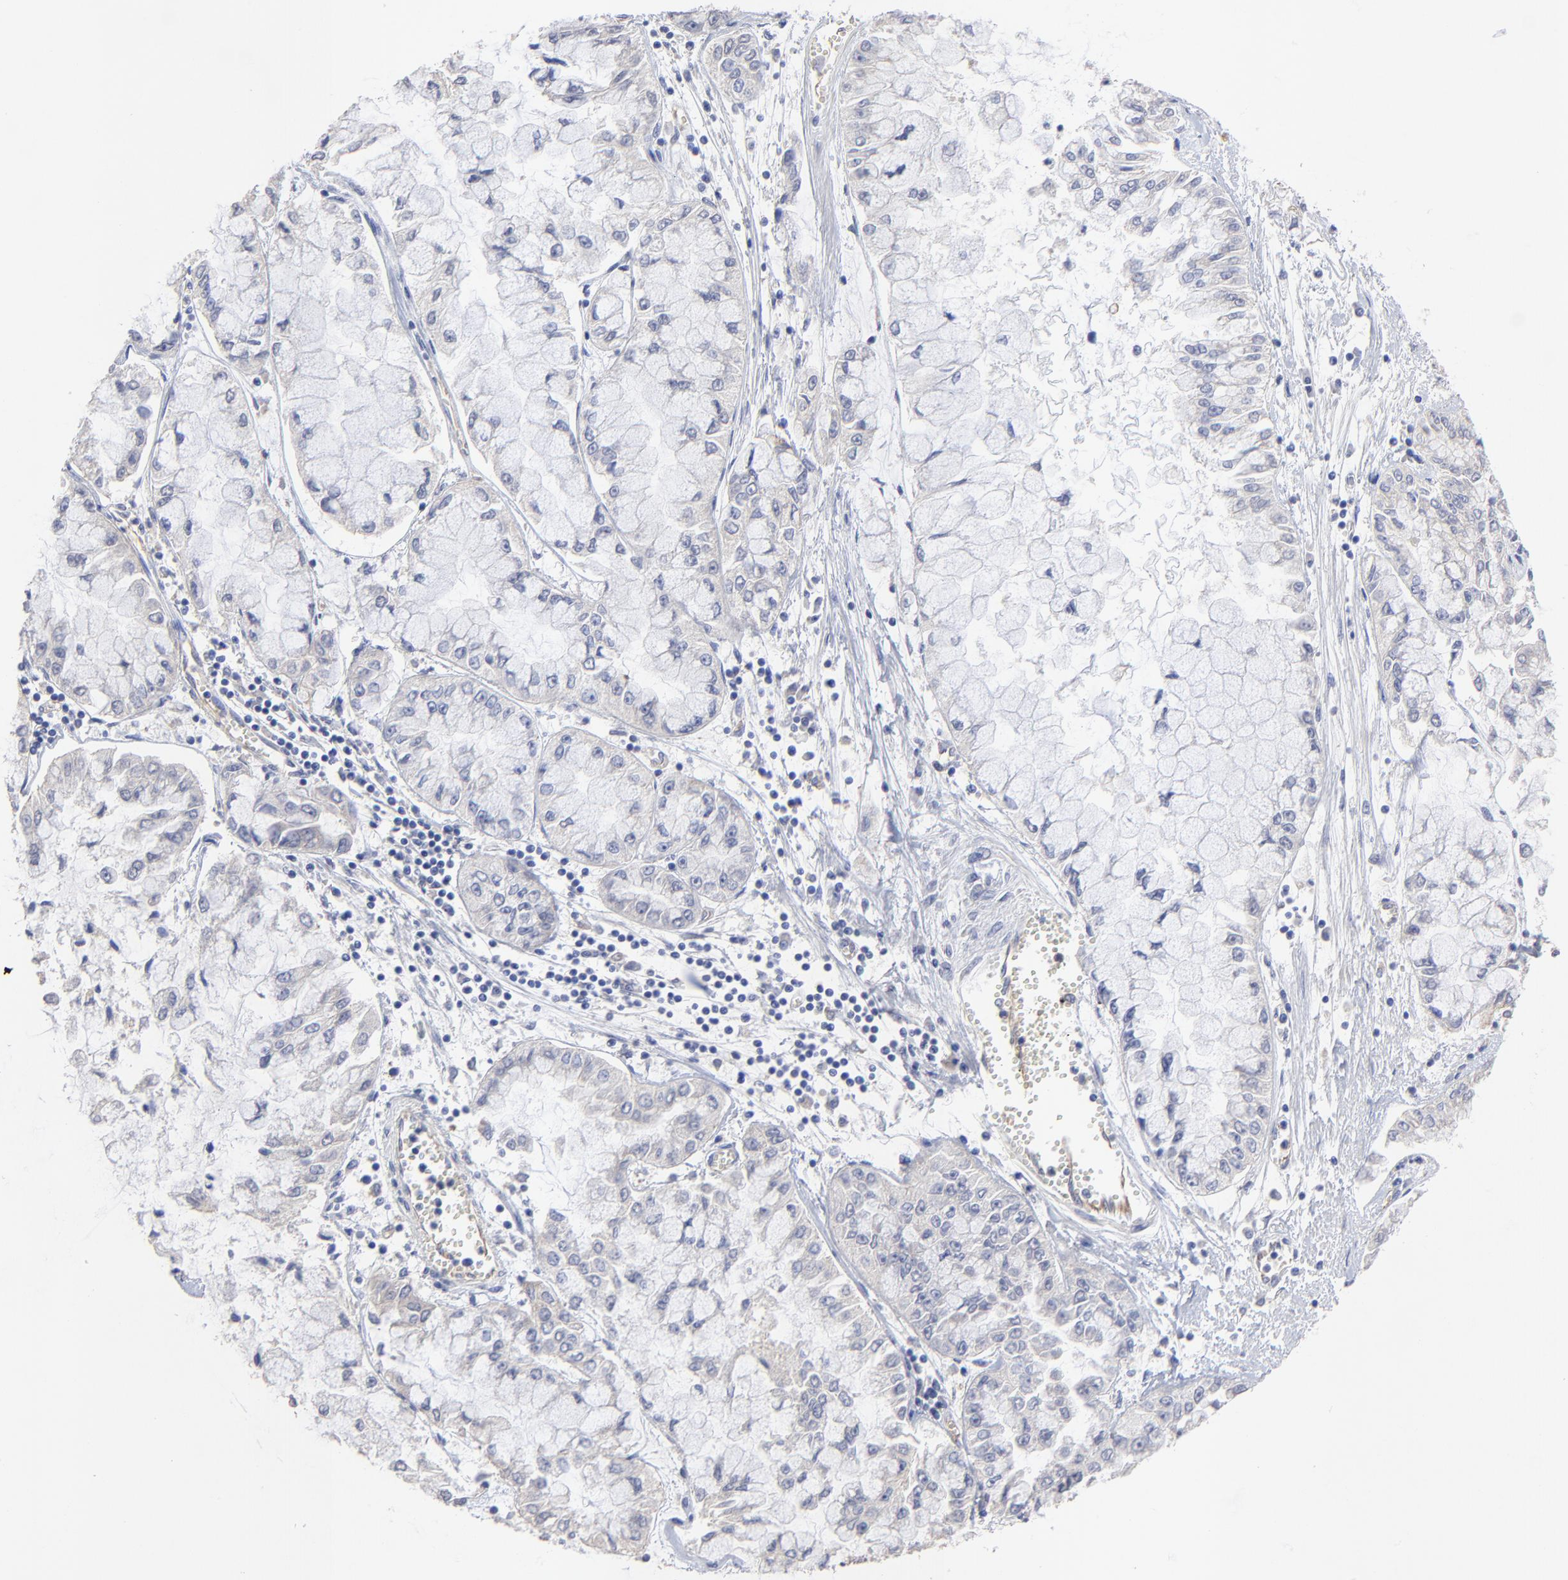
{"staining": {"intensity": "negative", "quantity": "none", "location": "none"}, "tissue": "liver cancer", "cell_type": "Tumor cells", "image_type": "cancer", "snomed": [{"axis": "morphology", "description": "Cholangiocarcinoma"}, {"axis": "topography", "description": "Liver"}], "caption": "An immunohistochemistry (IHC) micrograph of liver cancer is shown. There is no staining in tumor cells of liver cancer.", "gene": "SULF2", "patient": {"sex": "female", "age": 79}}